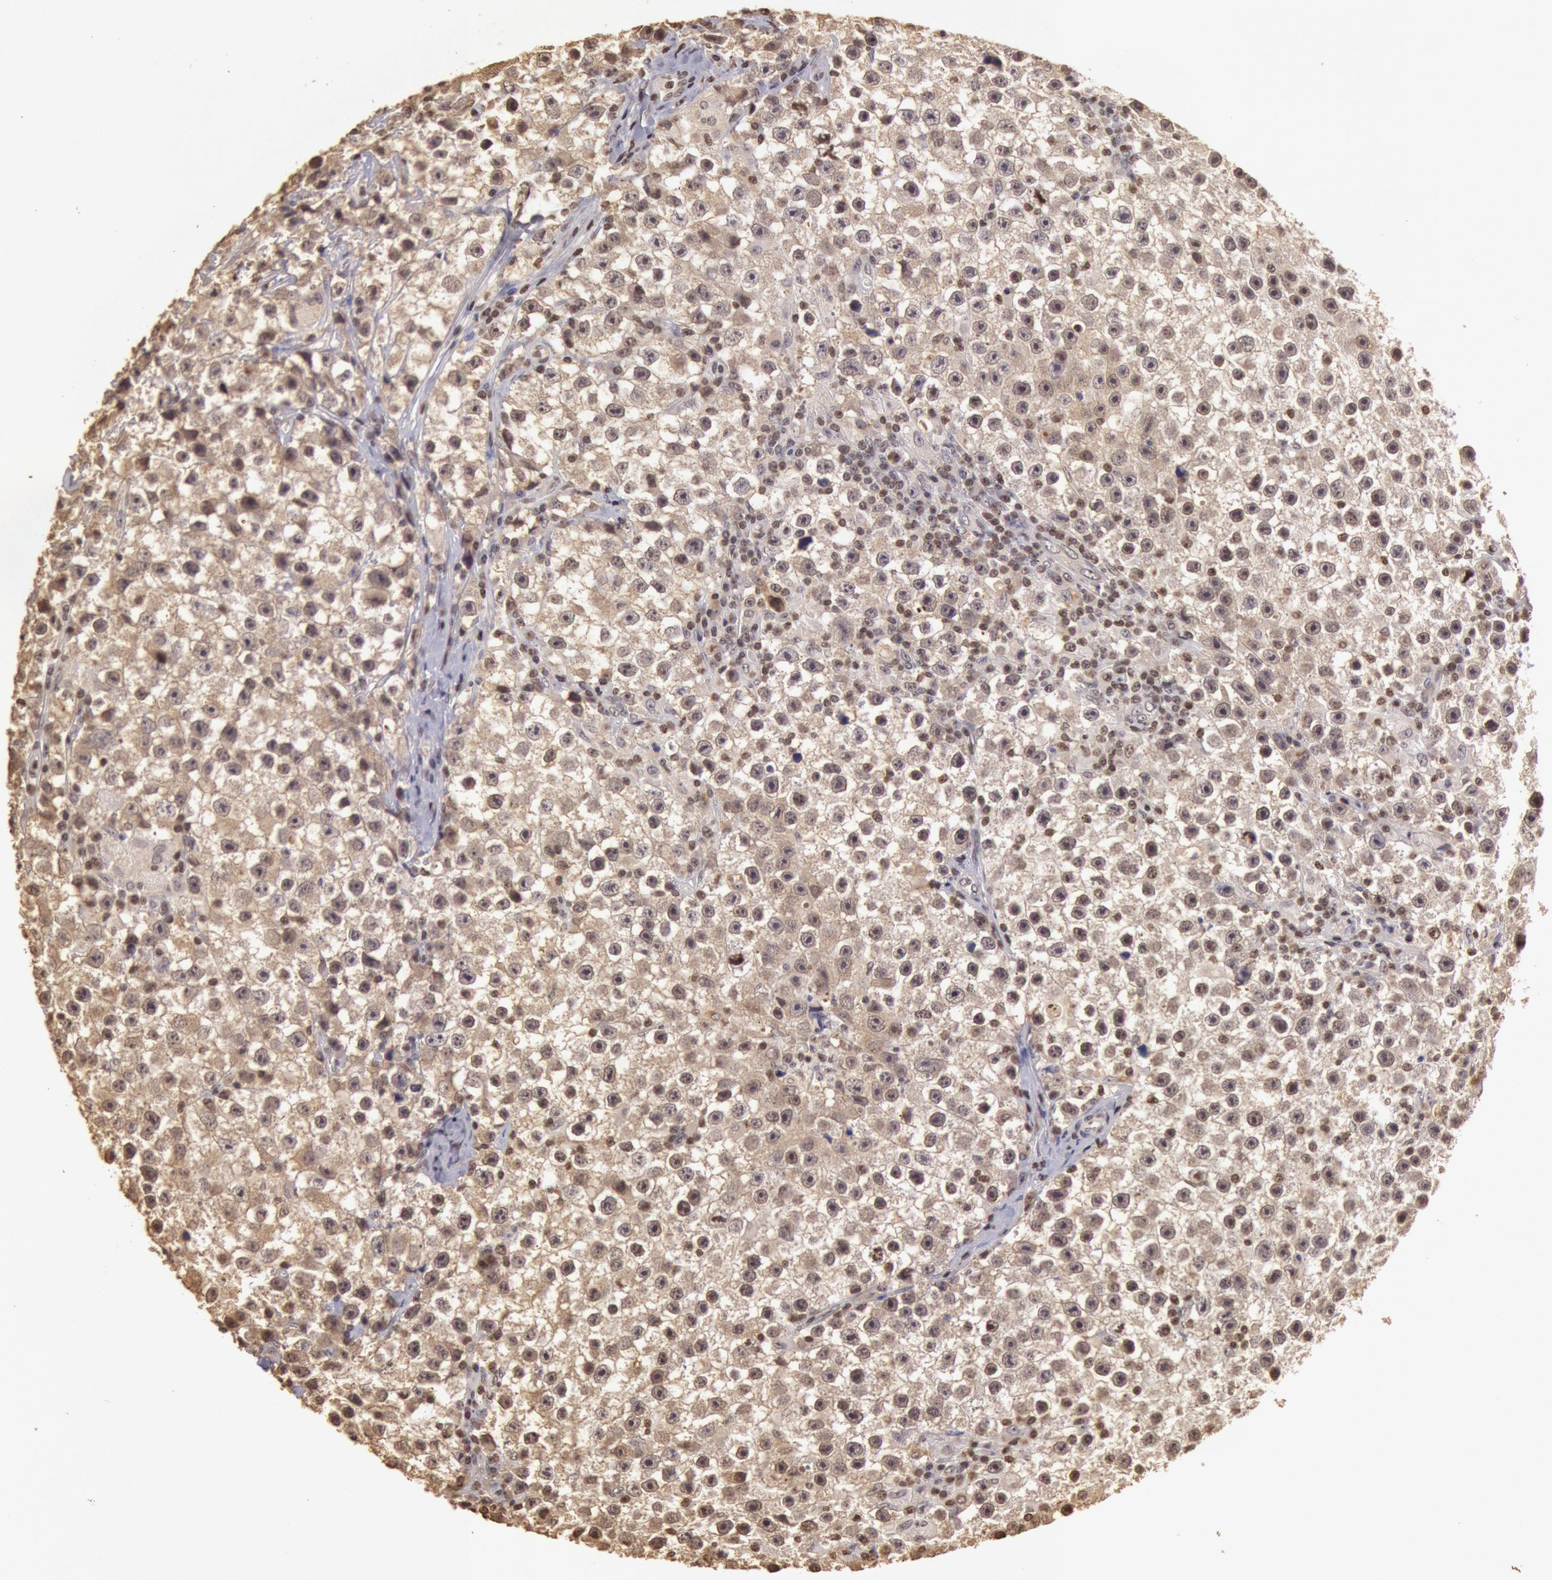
{"staining": {"intensity": "weak", "quantity": ">75%", "location": "cytoplasmic/membranous,nuclear"}, "tissue": "testis cancer", "cell_type": "Tumor cells", "image_type": "cancer", "snomed": [{"axis": "morphology", "description": "Seminoma, NOS"}, {"axis": "topography", "description": "Testis"}], "caption": "The image reveals a brown stain indicating the presence of a protein in the cytoplasmic/membranous and nuclear of tumor cells in seminoma (testis). Using DAB (3,3'-diaminobenzidine) (brown) and hematoxylin (blue) stains, captured at high magnification using brightfield microscopy.", "gene": "SOD1", "patient": {"sex": "male", "age": 35}}